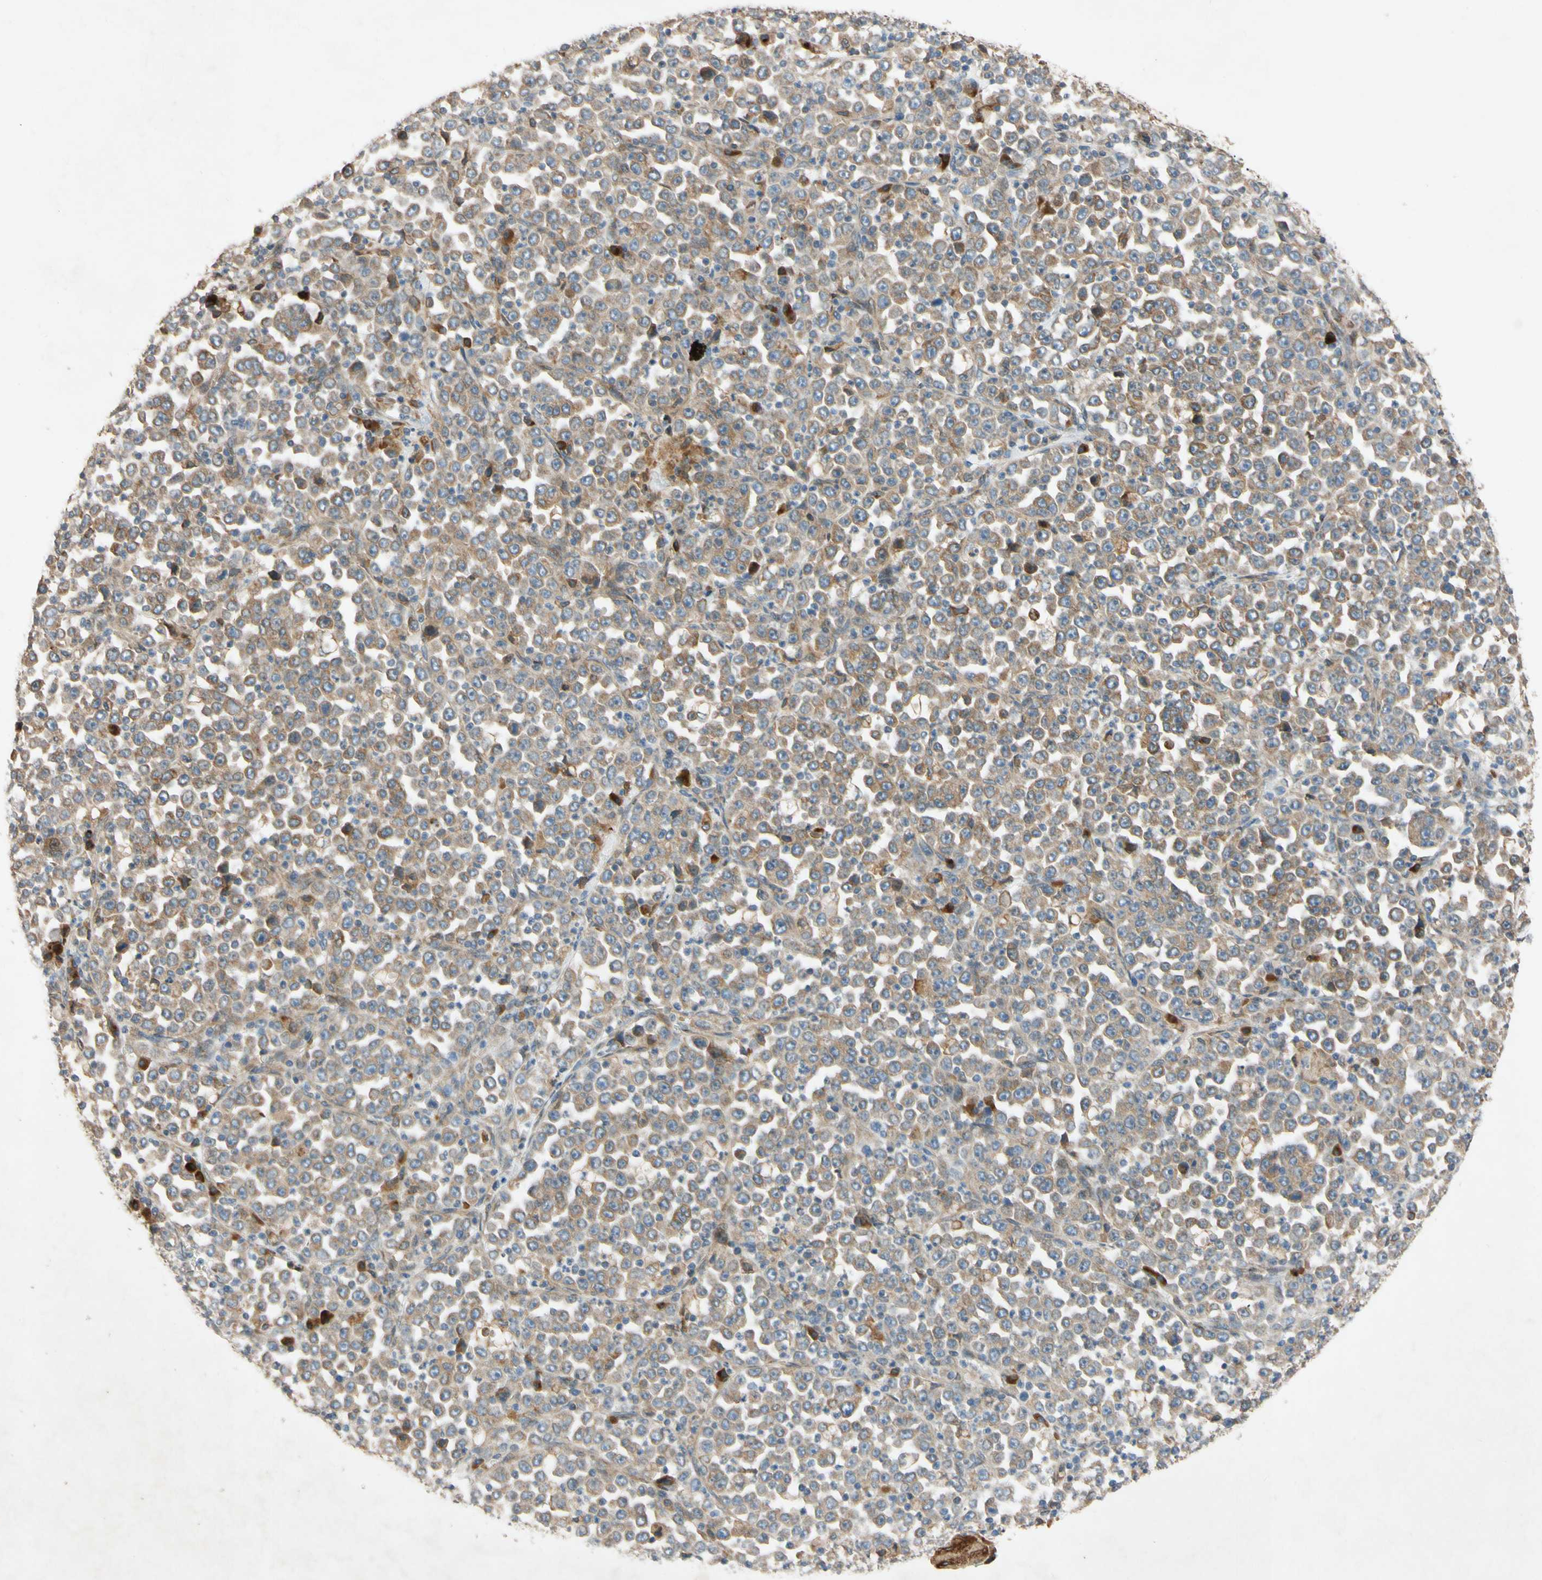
{"staining": {"intensity": "weak", "quantity": ">75%", "location": "cytoplasmic/membranous"}, "tissue": "stomach cancer", "cell_type": "Tumor cells", "image_type": "cancer", "snomed": [{"axis": "morphology", "description": "Normal tissue, NOS"}, {"axis": "morphology", "description": "Adenocarcinoma, NOS"}, {"axis": "topography", "description": "Stomach, upper"}, {"axis": "topography", "description": "Stomach"}], "caption": "Immunohistochemistry photomicrograph of neoplastic tissue: stomach cancer stained using IHC displays low levels of weak protein expression localized specifically in the cytoplasmic/membranous of tumor cells, appearing as a cytoplasmic/membranous brown color.", "gene": "PTPRU", "patient": {"sex": "male", "age": 59}}